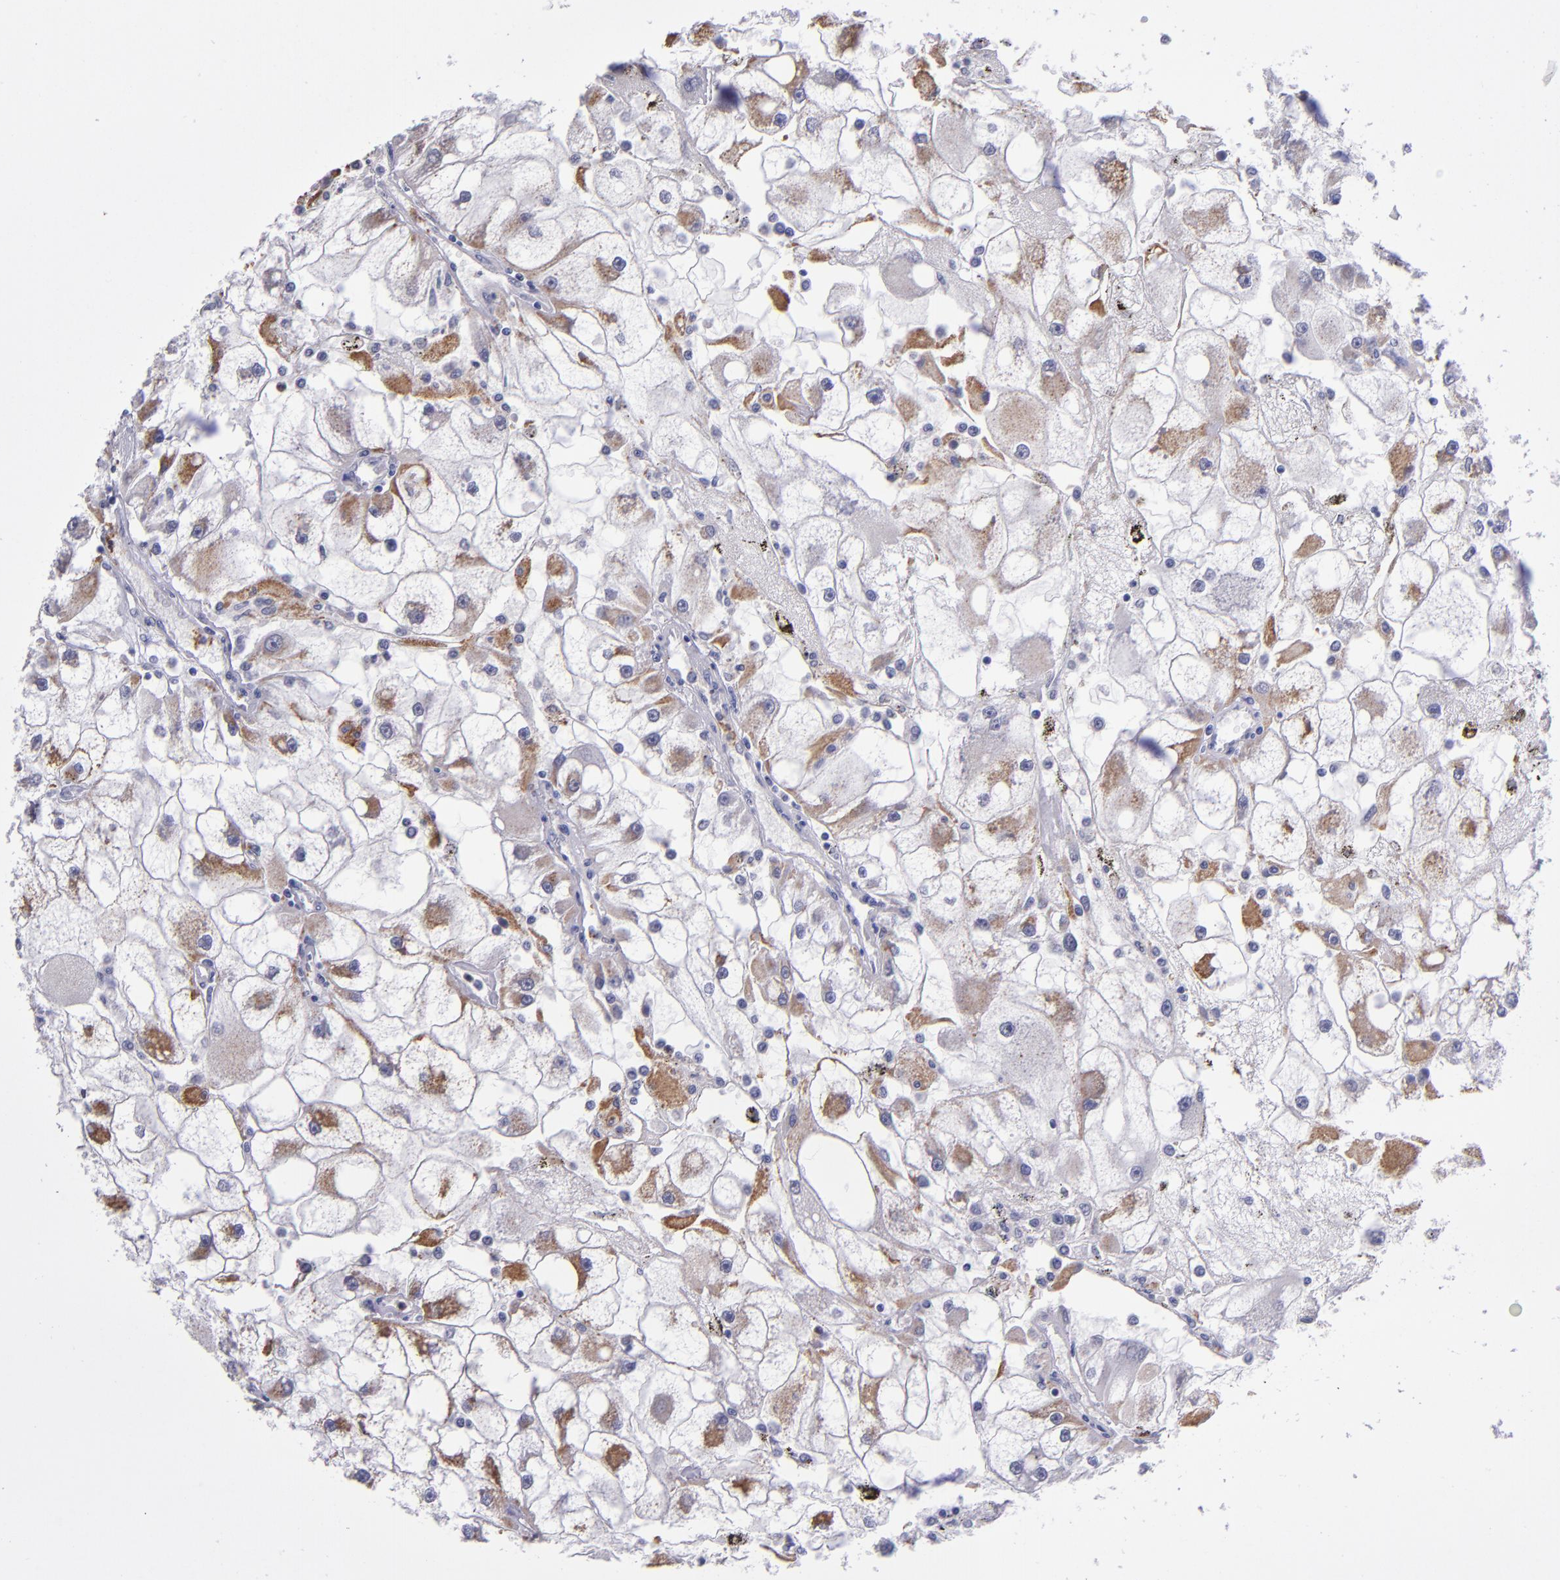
{"staining": {"intensity": "moderate", "quantity": "25%-75%", "location": "cytoplasmic/membranous"}, "tissue": "renal cancer", "cell_type": "Tumor cells", "image_type": "cancer", "snomed": [{"axis": "morphology", "description": "Adenocarcinoma, NOS"}, {"axis": "topography", "description": "Kidney"}], "caption": "The histopathology image displays immunohistochemical staining of adenocarcinoma (renal). There is moderate cytoplasmic/membranous staining is identified in approximately 25%-75% of tumor cells.", "gene": "RAB41", "patient": {"sex": "female", "age": 73}}